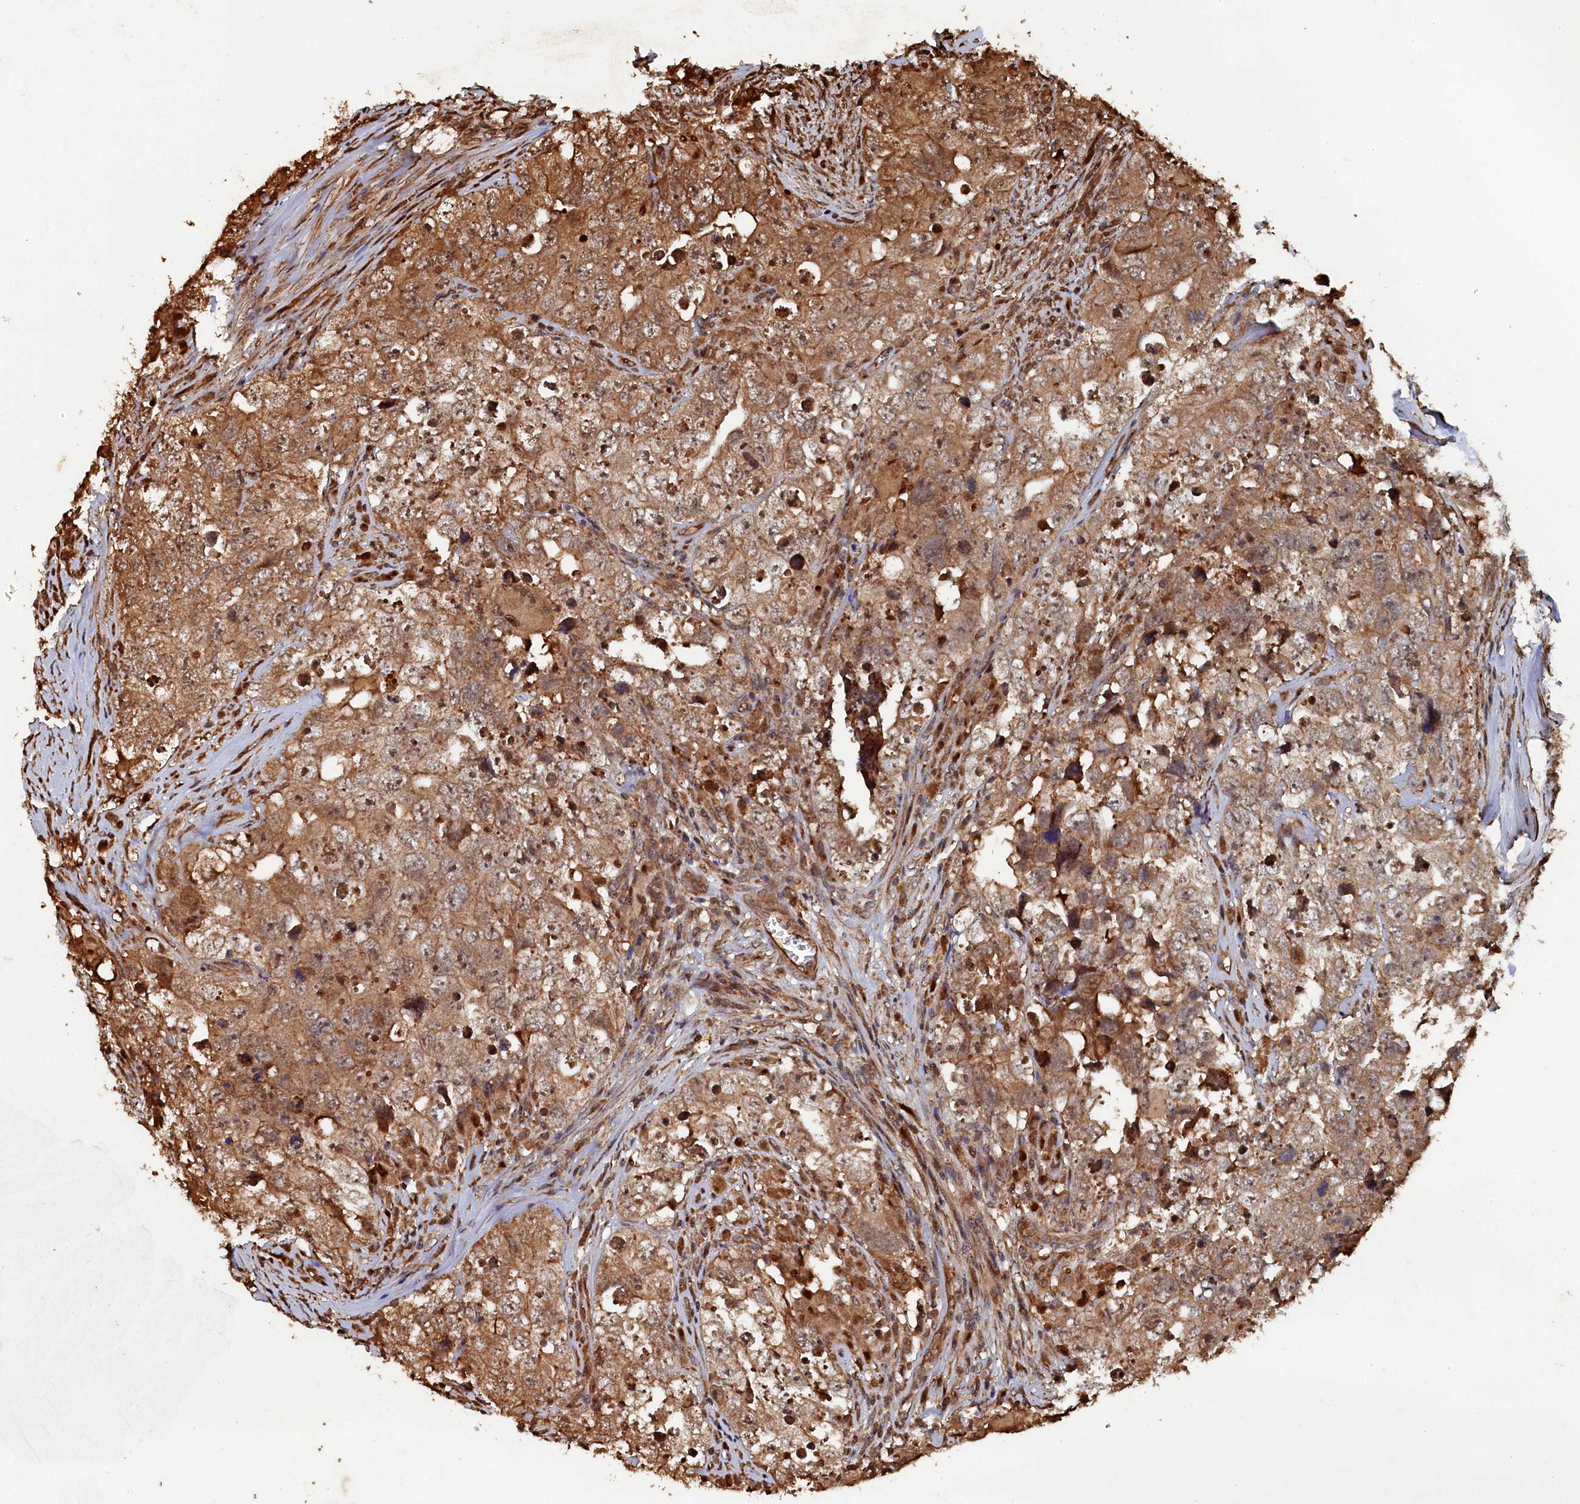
{"staining": {"intensity": "moderate", "quantity": ">75%", "location": "cytoplasmic/membranous"}, "tissue": "testis cancer", "cell_type": "Tumor cells", "image_type": "cancer", "snomed": [{"axis": "morphology", "description": "Seminoma, NOS"}, {"axis": "morphology", "description": "Carcinoma, Embryonal, NOS"}, {"axis": "topography", "description": "Testis"}], "caption": "Immunohistochemical staining of human testis cancer demonstrates medium levels of moderate cytoplasmic/membranous protein expression in approximately >75% of tumor cells.", "gene": "PIGN", "patient": {"sex": "male", "age": 43}}